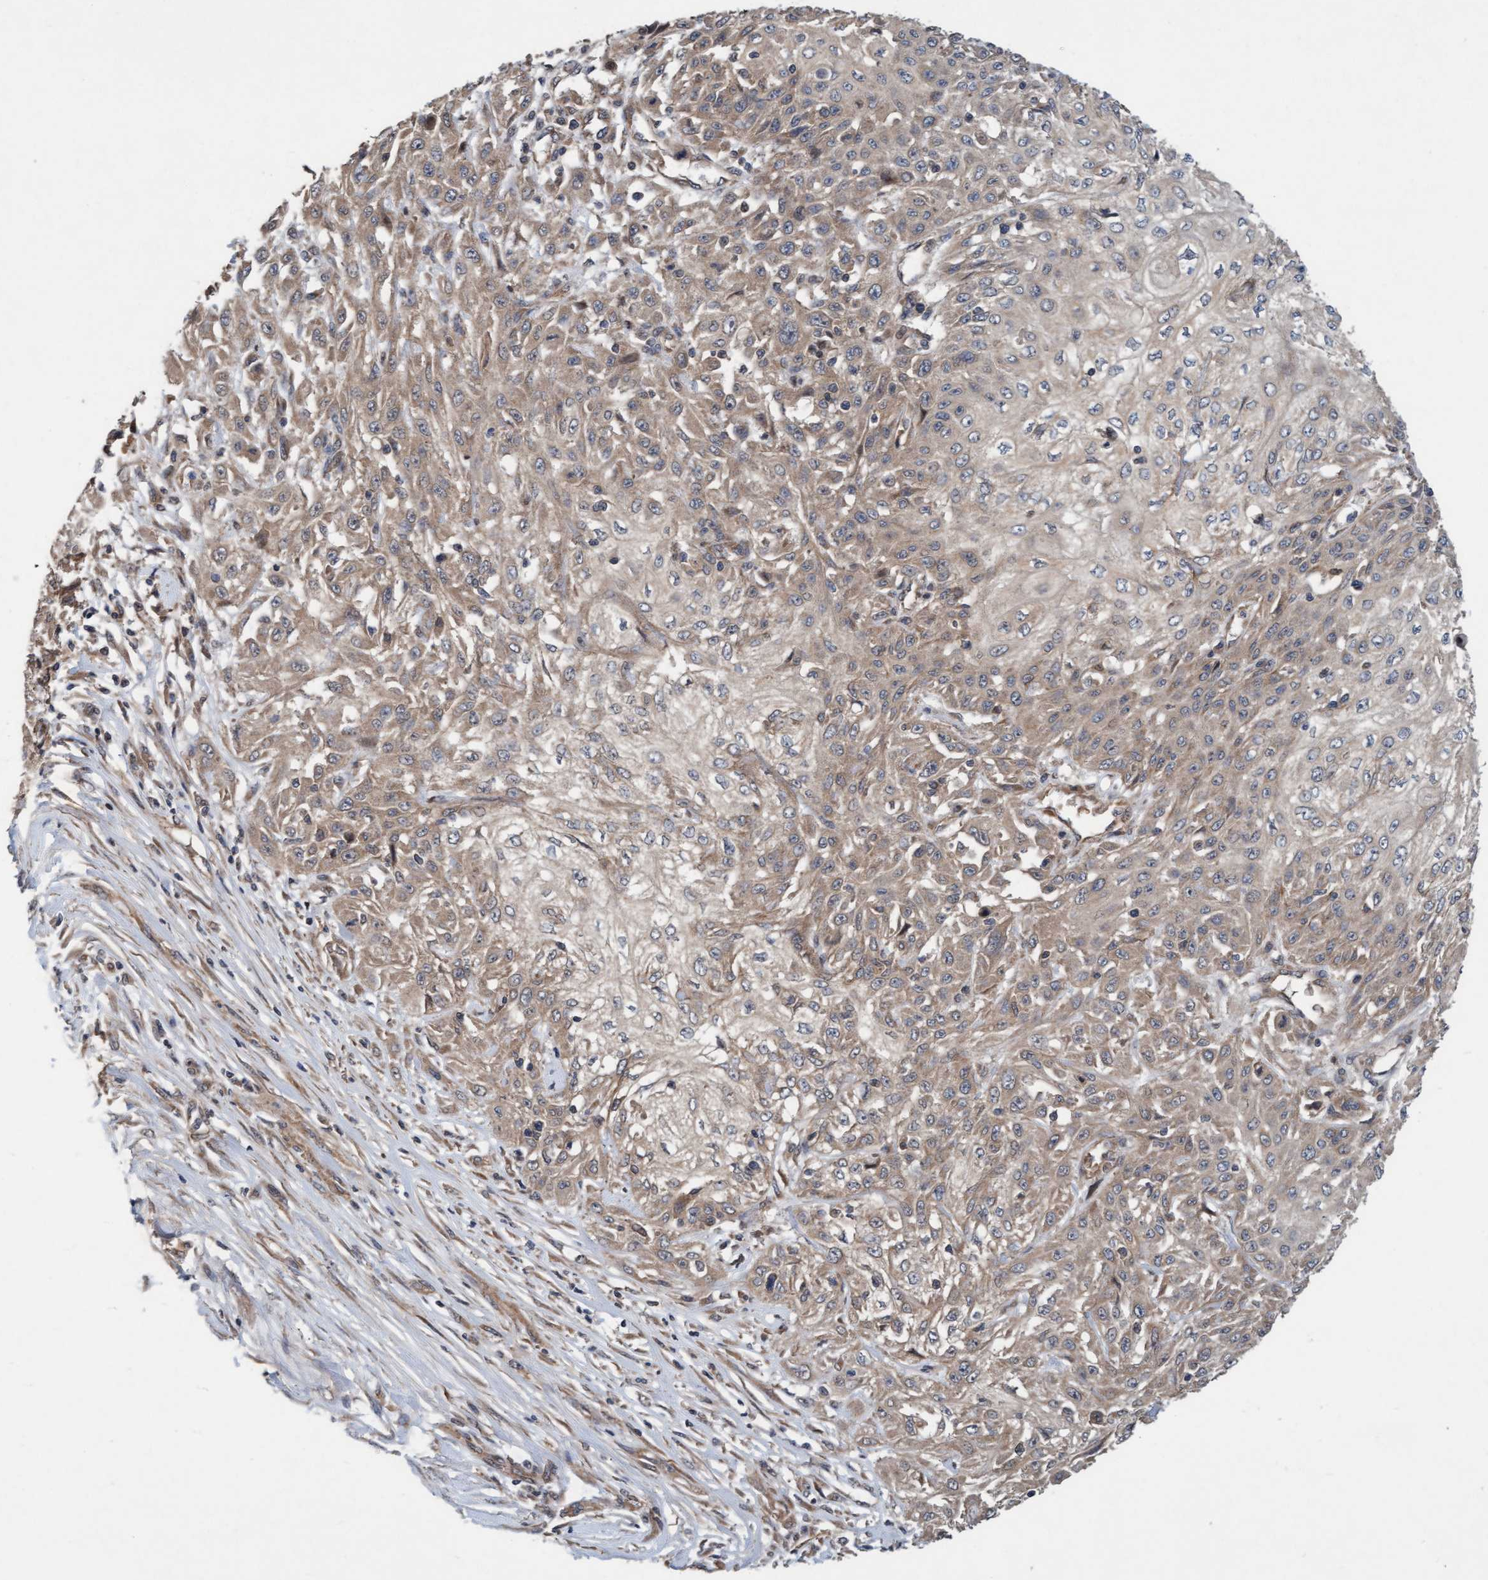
{"staining": {"intensity": "weak", "quantity": "25%-75%", "location": "cytoplasmic/membranous"}, "tissue": "skin cancer", "cell_type": "Tumor cells", "image_type": "cancer", "snomed": [{"axis": "morphology", "description": "Squamous cell carcinoma, NOS"}, {"axis": "morphology", "description": "Squamous cell carcinoma, metastatic, NOS"}, {"axis": "topography", "description": "Skin"}, {"axis": "topography", "description": "Lymph node"}], "caption": "Immunohistochemical staining of human skin cancer exhibits low levels of weak cytoplasmic/membranous protein positivity in about 25%-75% of tumor cells.", "gene": "MLXIP", "patient": {"sex": "male", "age": 75}}